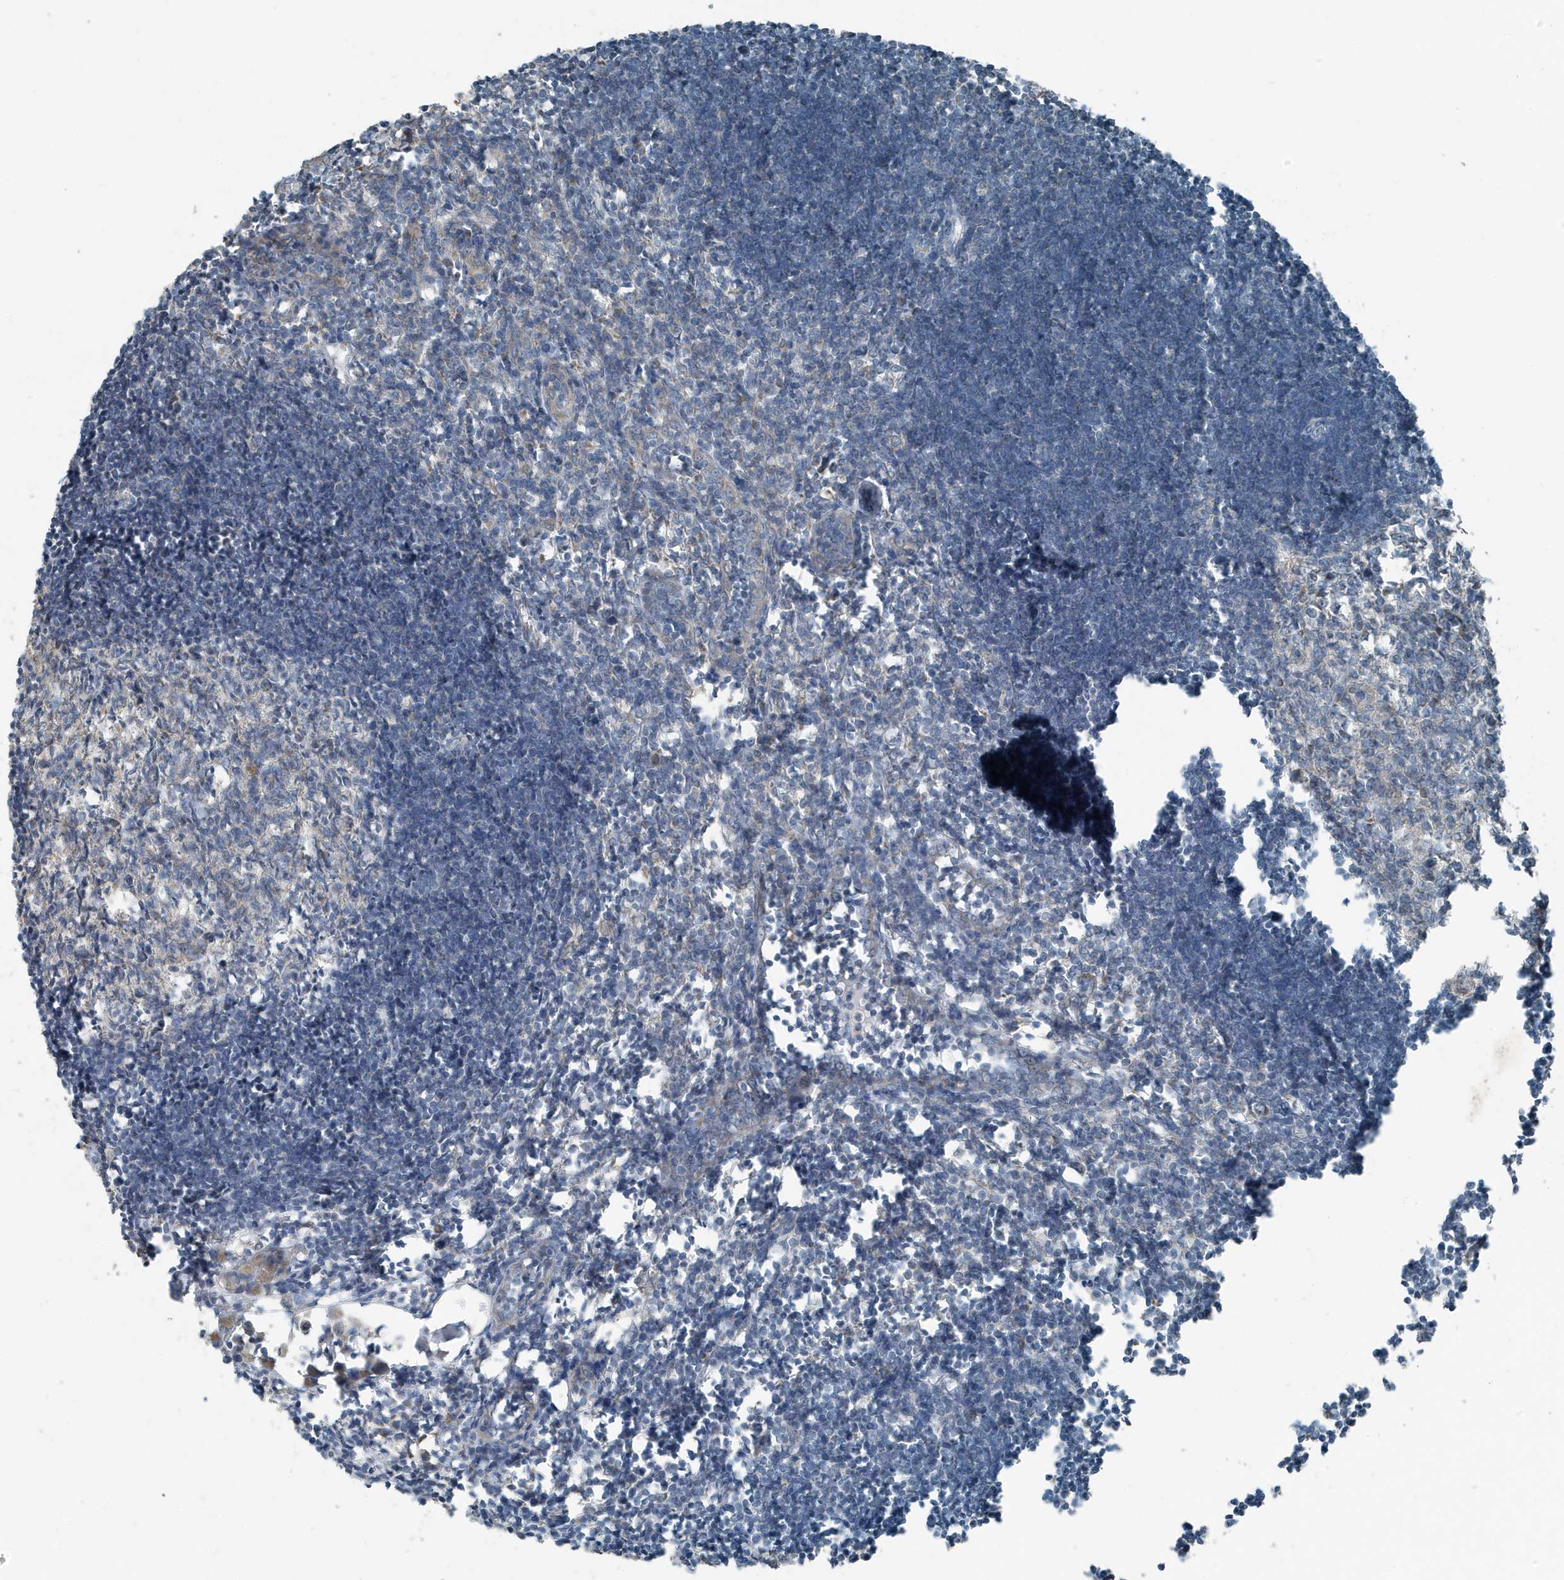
{"staining": {"intensity": "weak", "quantity": "<25%", "location": "cytoplasmic/membranous"}, "tissue": "lymph node", "cell_type": "Germinal center cells", "image_type": "normal", "snomed": [{"axis": "morphology", "description": "Normal tissue, NOS"}, {"axis": "morphology", "description": "Malignant melanoma, Metastatic site"}, {"axis": "topography", "description": "Lymph node"}], "caption": "An immunohistochemistry micrograph of normal lymph node is shown. There is no staining in germinal center cells of lymph node. (DAB immunohistochemistry (IHC) visualized using brightfield microscopy, high magnification).", "gene": "MT", "patient": {"sex": "male", "age": 41}}